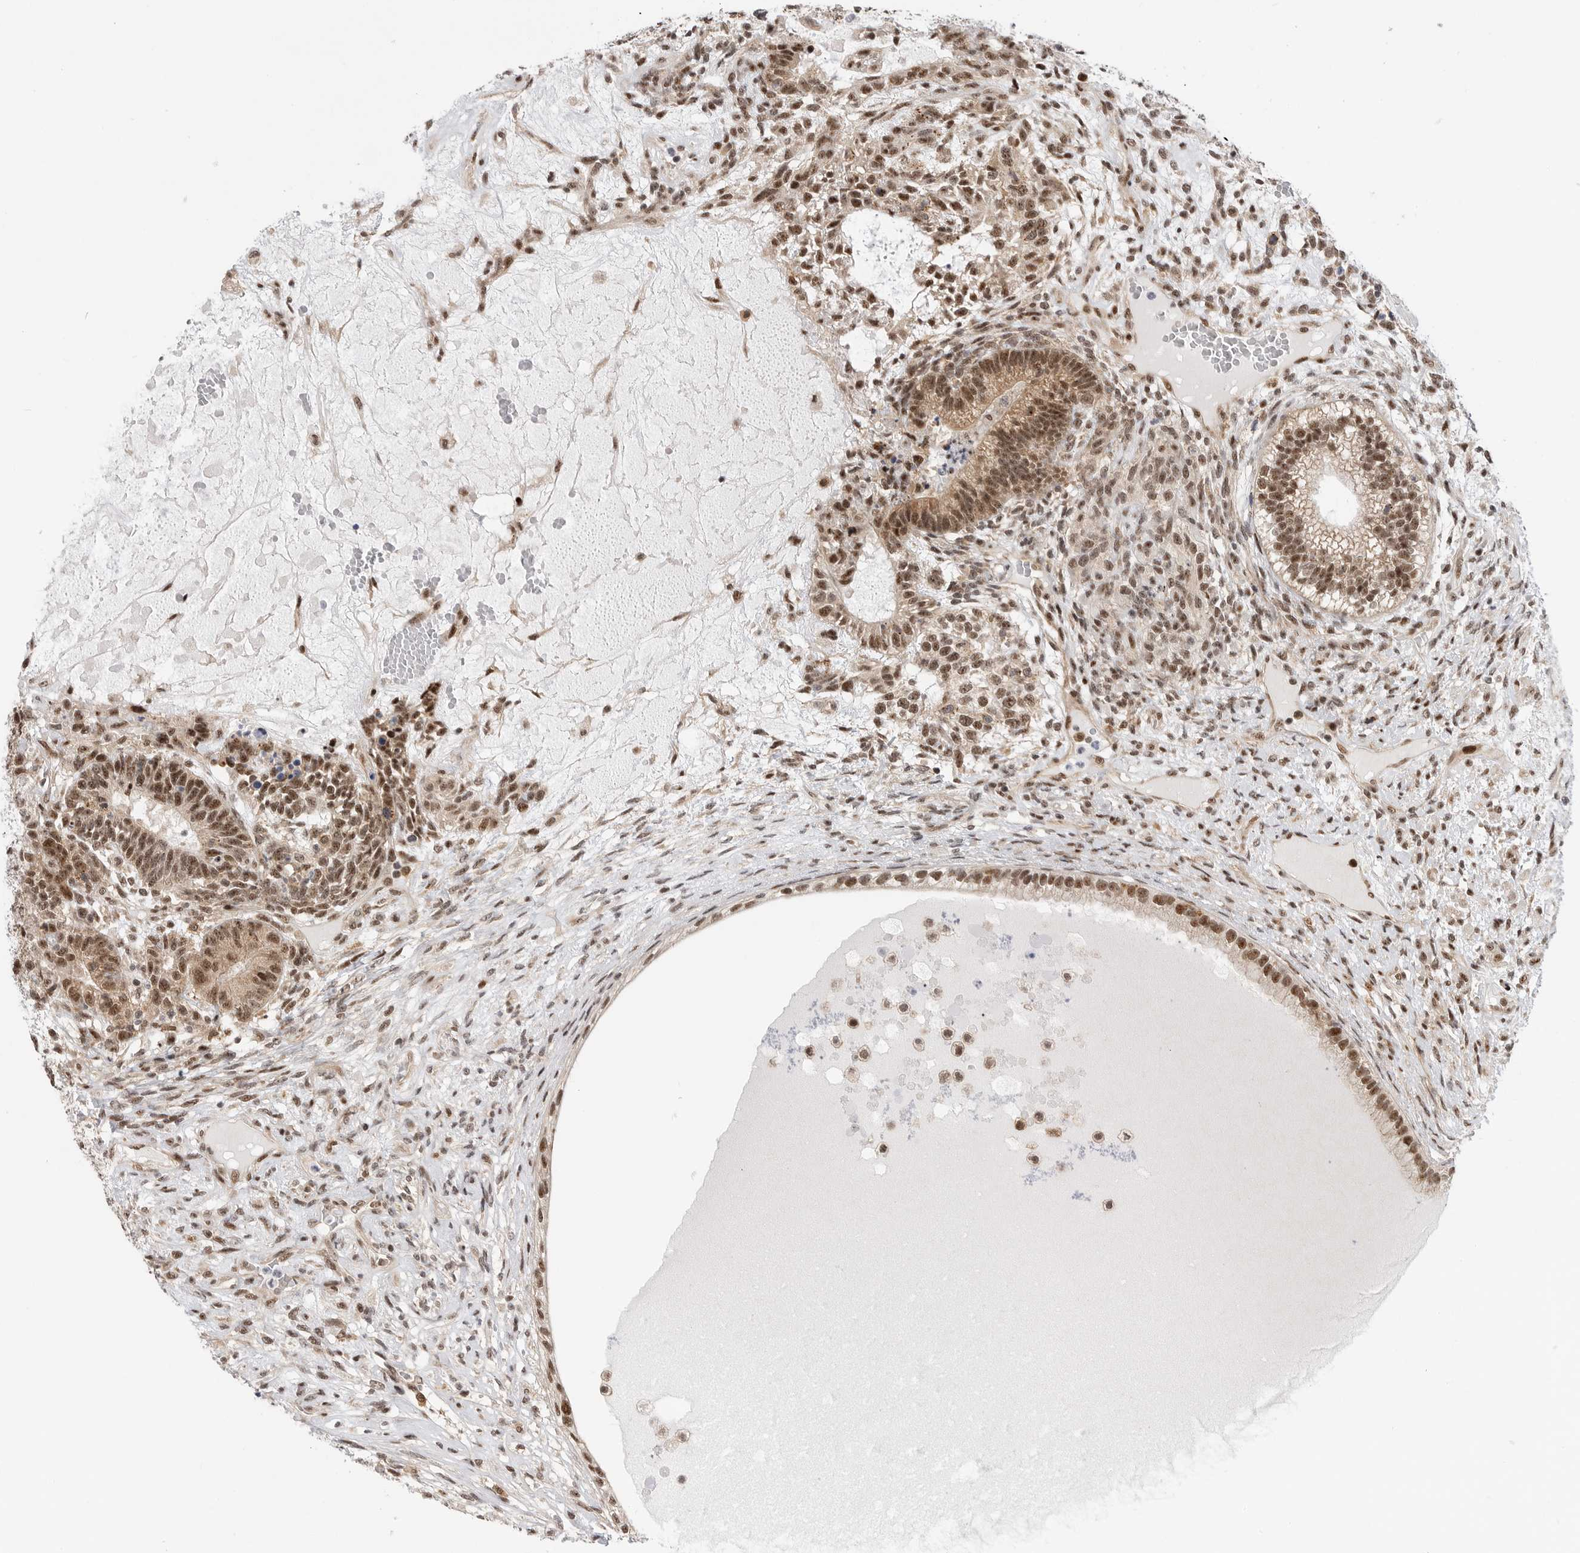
{"staining": {"intensity": "moderate", "quantity": ">75%", "location": "nuclear"}, "tissue": "testis cancer", "cell_type": "Tumor cells", "image_type": "cancer", "snomed": [{"axis": "morphology", "description": "Seminoma, NOS"}, {"axis": "morphology", "description": "Carcinoma, Embryonal, NOS"}, {"axis": "topography", "description": "Testis"}], "caption": "Tumor cells demonstrate moderate nuclear staining in approximately >75% of cells in testis cancer (embryonal carcinoma).", "gene": "GPATCH2", "patient": {"sex": "male", "age": 28}}